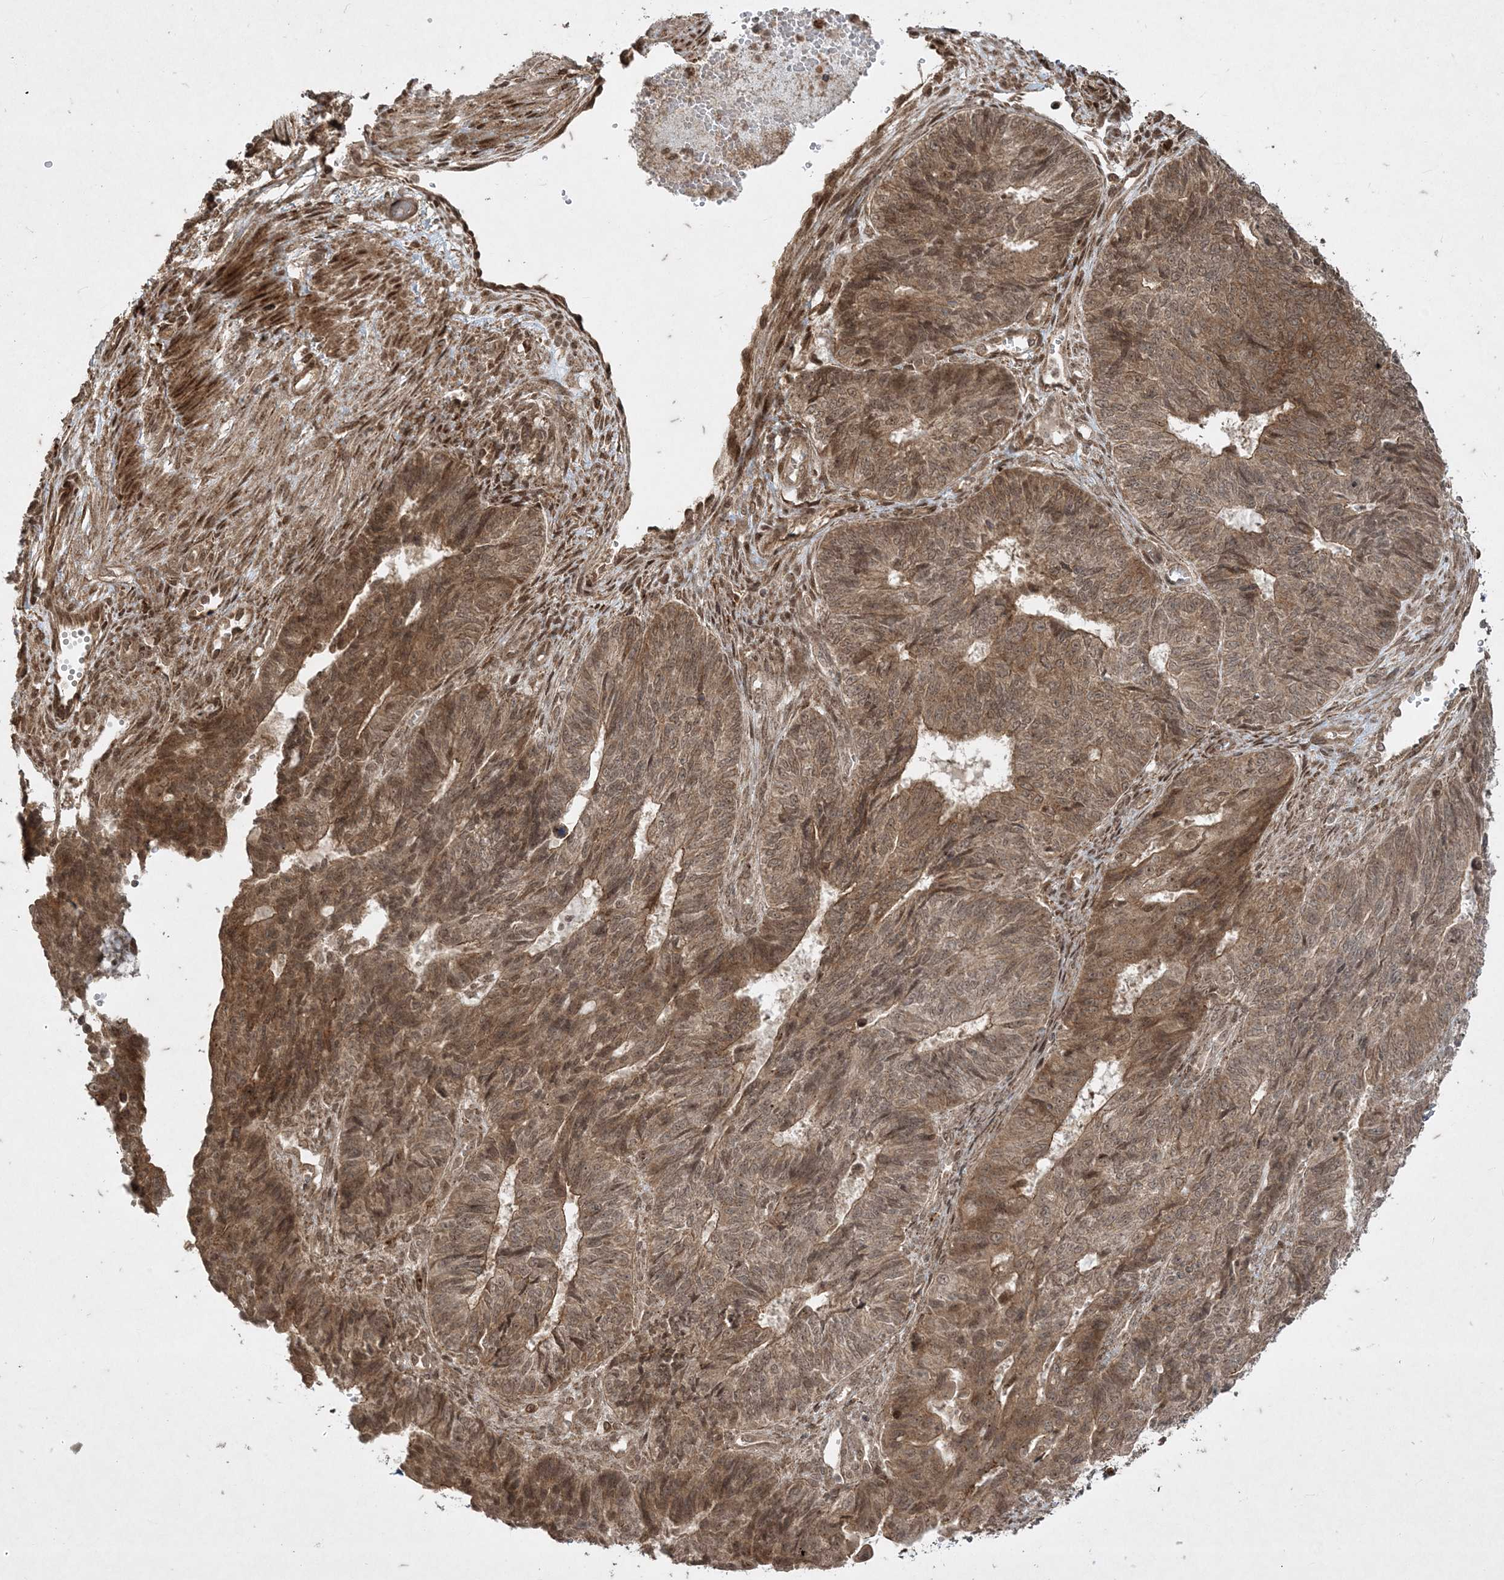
{"staining": {"intensity": "moderate", "quantity": ">75%", "location": "cytoplasmic/membranous,nuclear"}, "tissue": "endometrial cancer", "cell_type": "Tumor cells", "image_type": "cancer", "snomed": [{"axis": "morphology", "description": "Adenocarcinoma, NOS"}, {"axis": "topography", "description": "Endometrium"}], "caption": "Protein expression by immunohistochemistry shows moderate cytoplasmic/membranous and nuclear positivity in approximately >75% of tumor cells in endometrial adenocarcinoma.", "gene": "RRAS", "patient": {"sex": "female", "age": 32}}